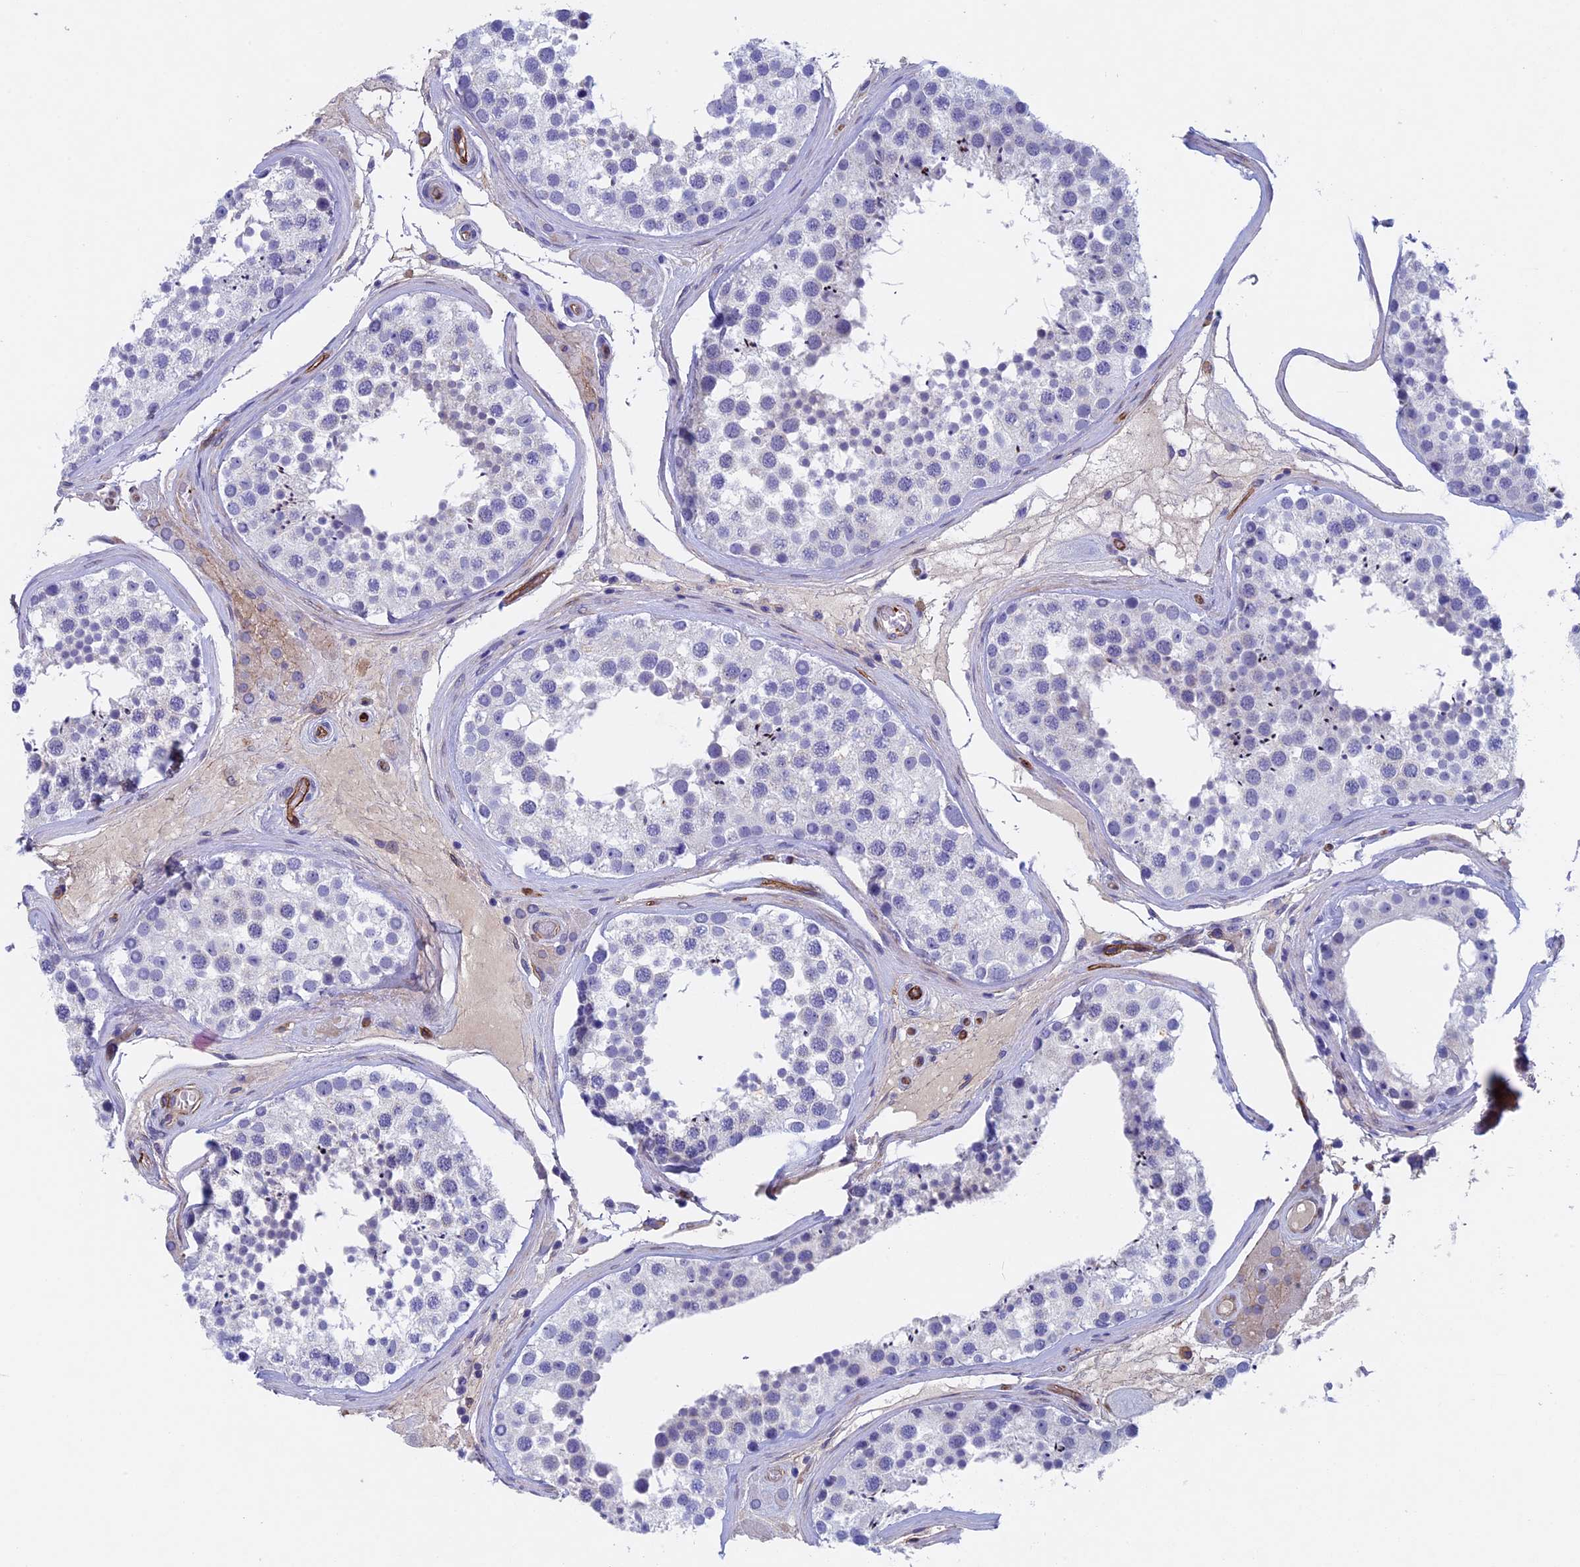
{"staining": {"intensity": "negative", "quantity": "none", "location": "none"}, "tissue": "testis", "cell_type": "Cells in seminiferous ducts", "image_type": "normal", "snomed": [{"axis": "morphology", "description": "Normal tissue, NOS"}, {"axis": "topography", "description": "Testis"}], "caption": "IHC micrograph of benign human testis stained for a protein (brown), which reveals no expression in cells in seminiferous ducts.", "gene": "INSYN1", "patient": {"sex": "male", "age": 46}}